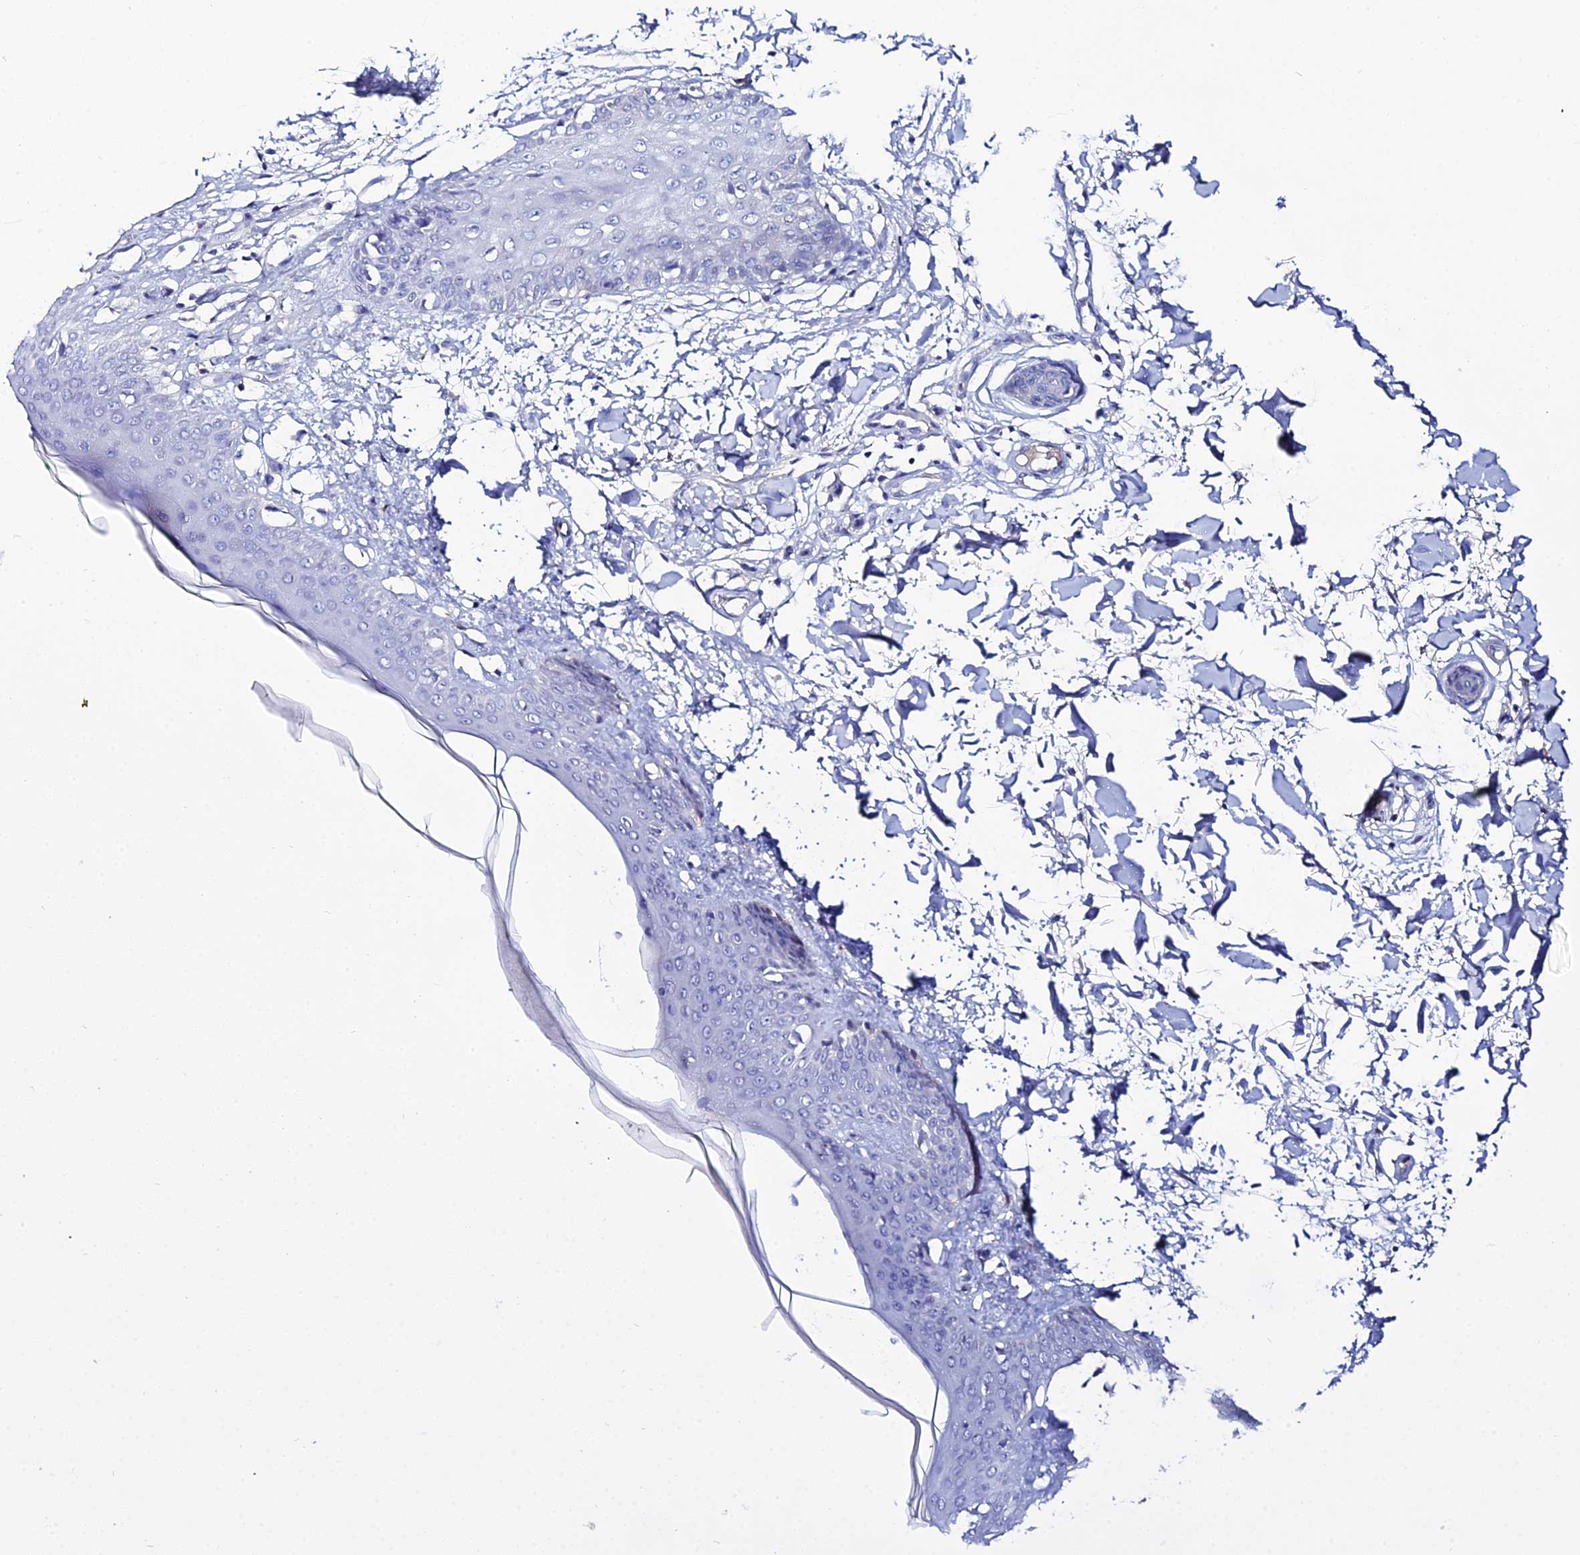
{"staining": {"intensity": "negative", "quantity": "none", "location": "none"}, "tissue": "skin", "cell_type": "Fibroblasts", "image_type": "normal", "snomed": [{"axis": "morphology", "description": "Normal tissue, NOS"}, {"axis": "topography", "description": "Skin"}], "caption": "Immunohistochemistry image of unremarkable skin stained for a protein (brown), which exhibits no positivity in fibroblasts. (Immunohistochemistry (ihc), brightfield microscopy, high magnification).", "gene": "ZXDA", "patient": {"sex": "female", "age": 34}}